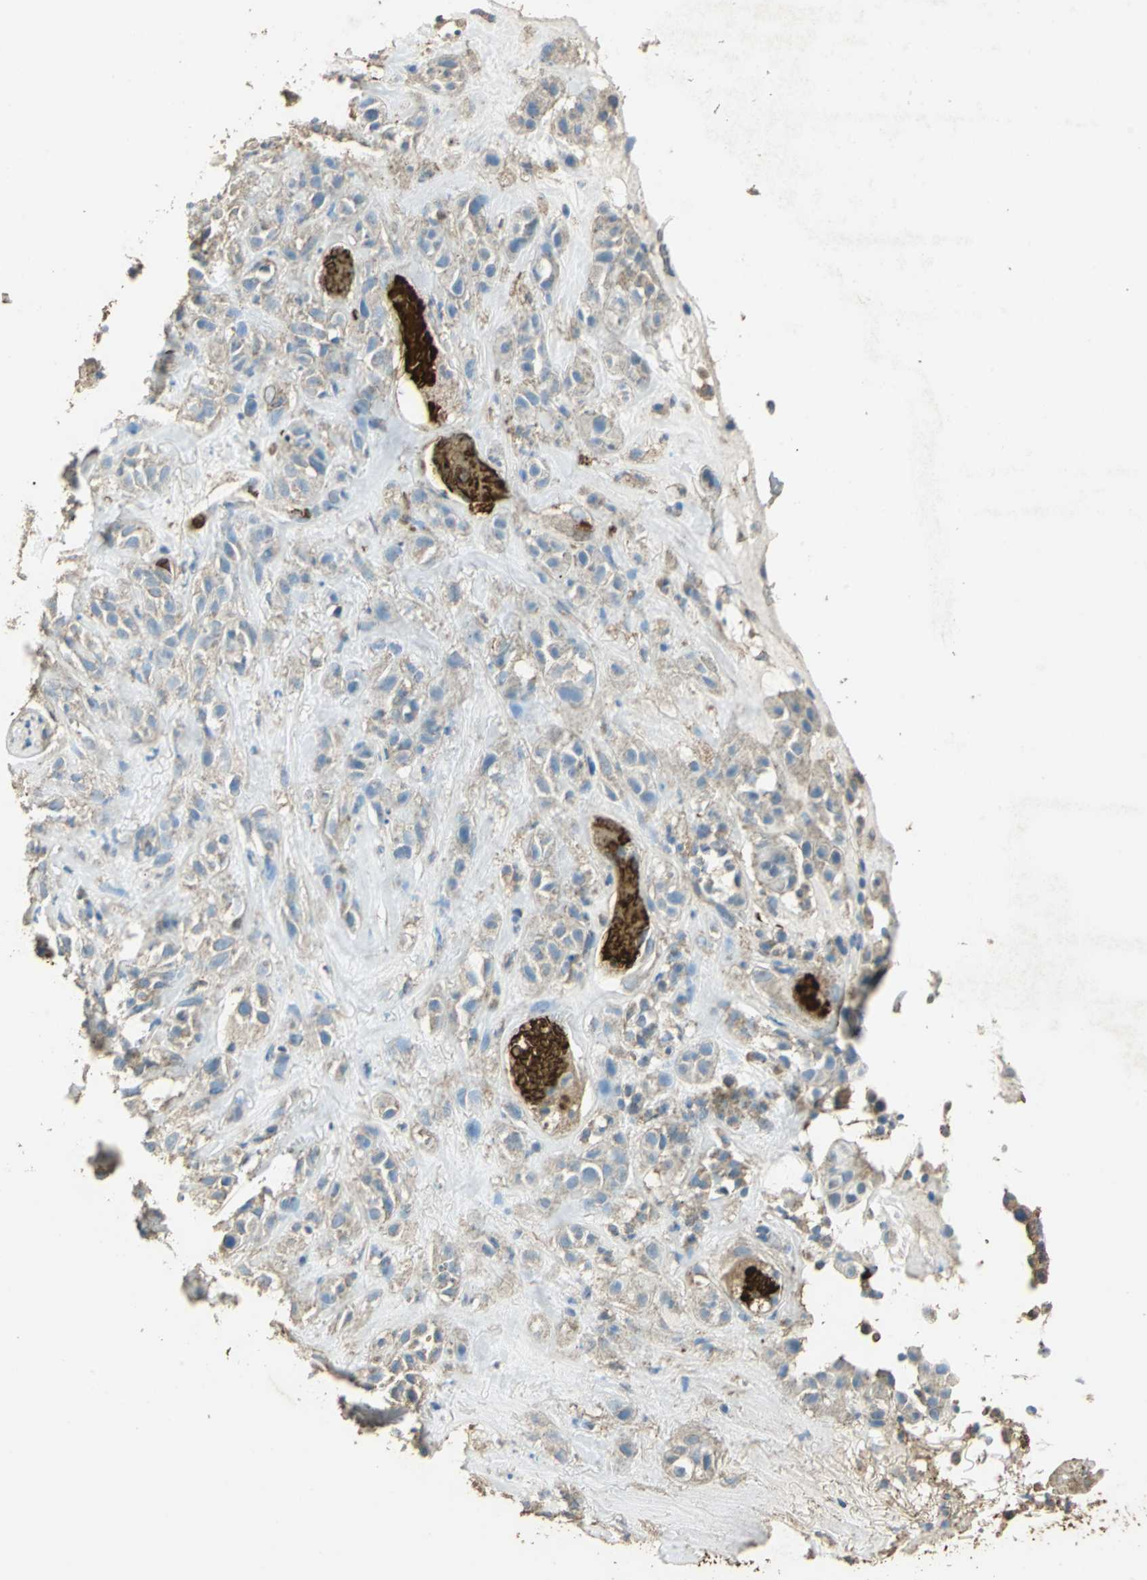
{"staining": {"intensity": "weak", "quantity": ">75%", "location": "cytoplasmic/membranous"}, "tissue": "head and neck cancer", "cell_type": "Tumor cells", "image_type": "cancer", "snomed": [{"axis": "morphology", "description": "Squamous cell carcinoma, NOS"}, {"axis": "topography", "description": "Head-Neck"}], "caption": "This image reveals head and neck cancer (squamous cell carcinoma) stained with immunohistochemistry (IHC) to label a protein in brown. The cytoplasmic/membranous of tumor cells show weak positivity for the protein. Nuclei are counter-stained blue.", "gene": "TRAPPC2", "patient": {"sex": "male", "age": 62}}